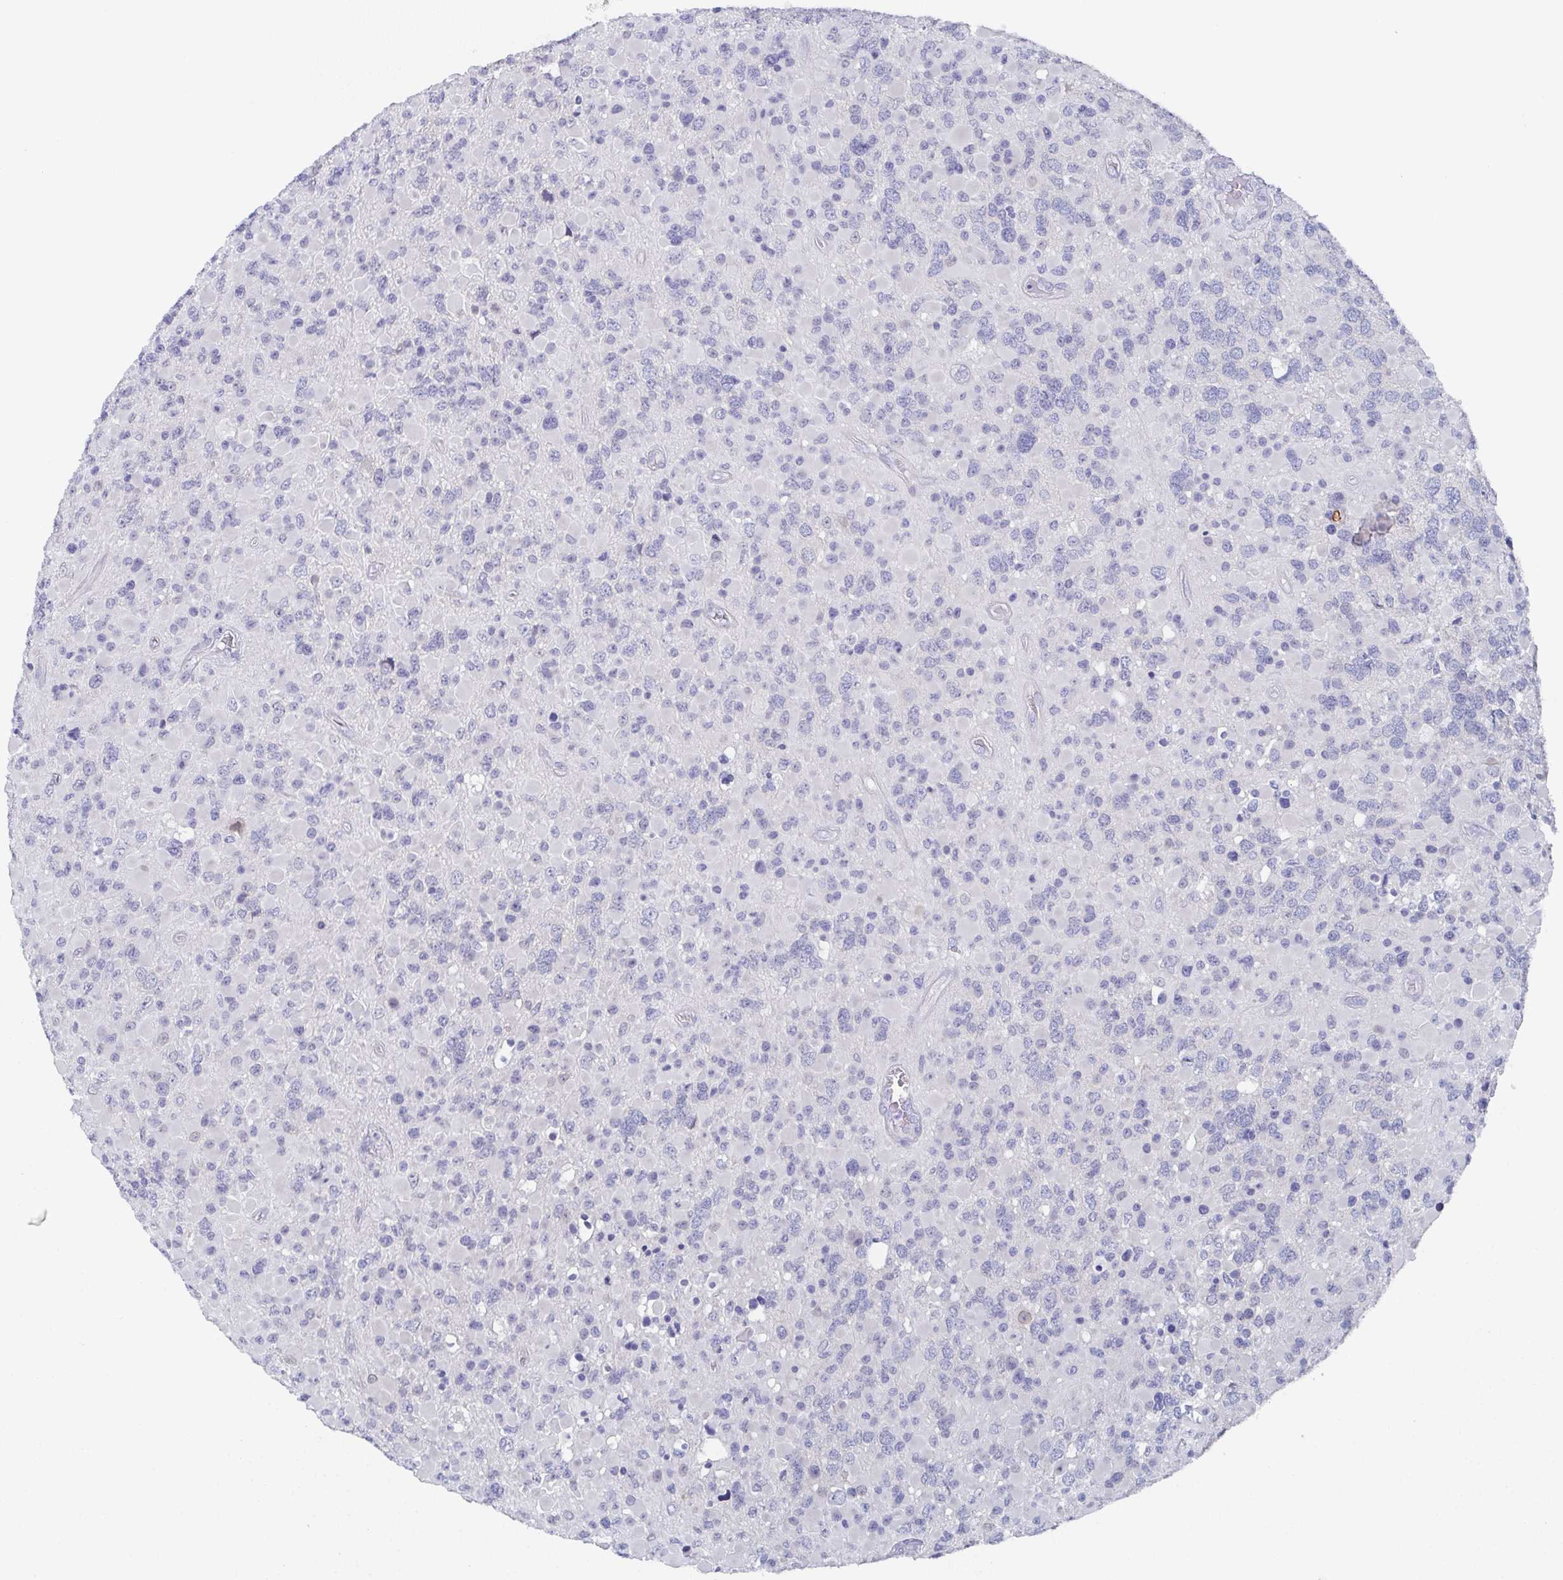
{"staining": {"intensity": "negative", "quantity": "none", "location": "none"}, "tissue": "glioma", "cell_type": "Tumor cells", "image_type": "cancer", "snomed": [{"axis": "morphology", "description": "Glioma, malignant, High grade"}, {"axis": "topography", "description": "Brain"}], "caption": "An image of human malignant high-grade glioma is negative for staining in tumor cells. (Immunohistochemistry (ihc), brightfield microscopy, high magnification).", "gene": "DYDC2", "patient": {"sex": "female", "age": 40}}